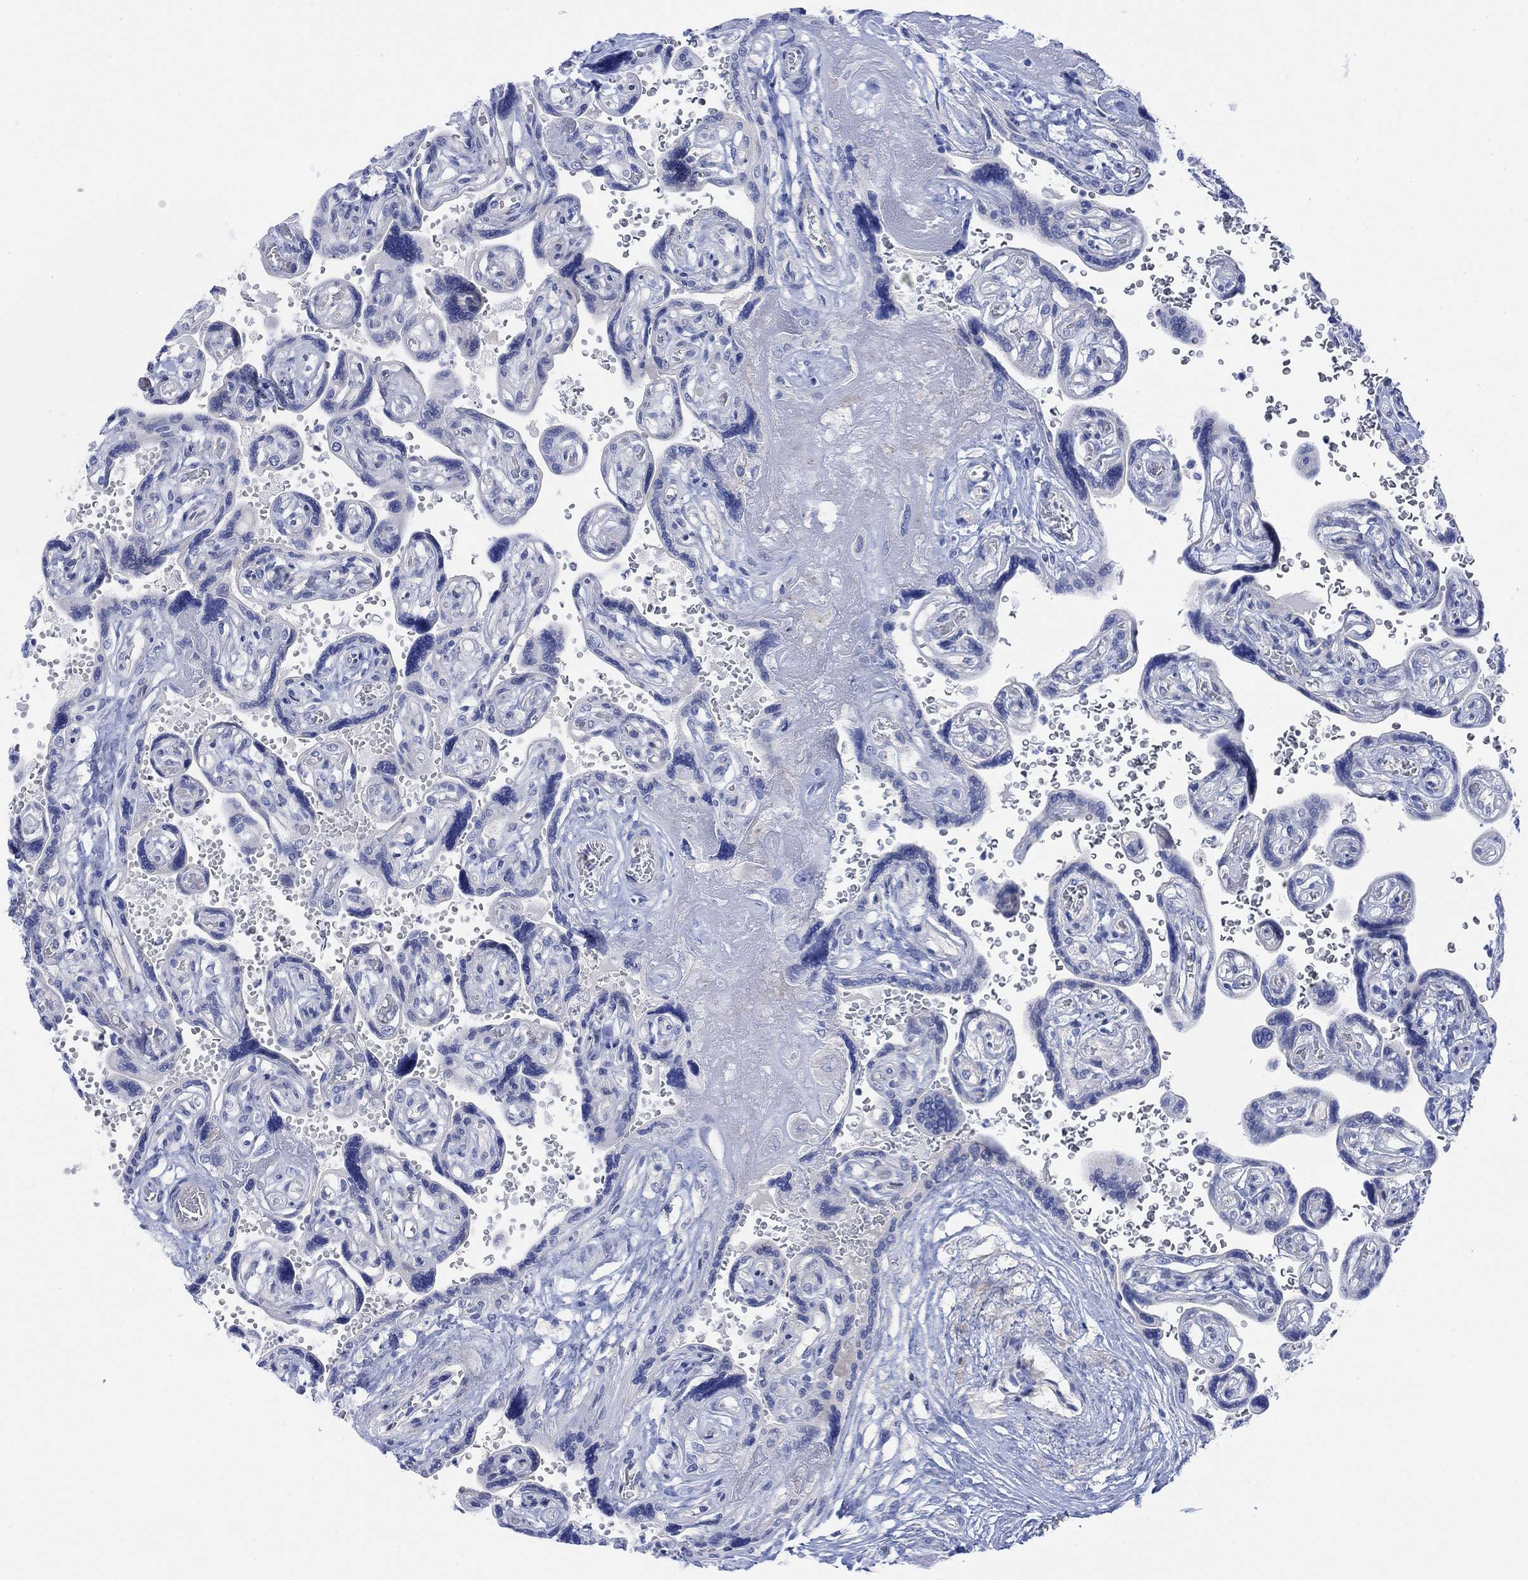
{"staining": {"intensity": "negative", "quantity": "none", "location": "none"}, "tissue": "placenta", "cell_type": "Decidual cells", "image_type": "normal", "snomed": [{"axis": "morphology", "description": "Normal tissue, NOS"}, {"axis": "topography", "description": "Placenta"}], "caption": "A micrograph of placenta stained for a protein displays no brown staining in decidual cells. Brightfield microscopy of IHC stained with DAB (3,3'-diaminobenzidine) (brown) and hematoxylin (blue), captured at high magnification.", "gene": "TLDC2", "patient": {"sex": "female", "age": 32}}